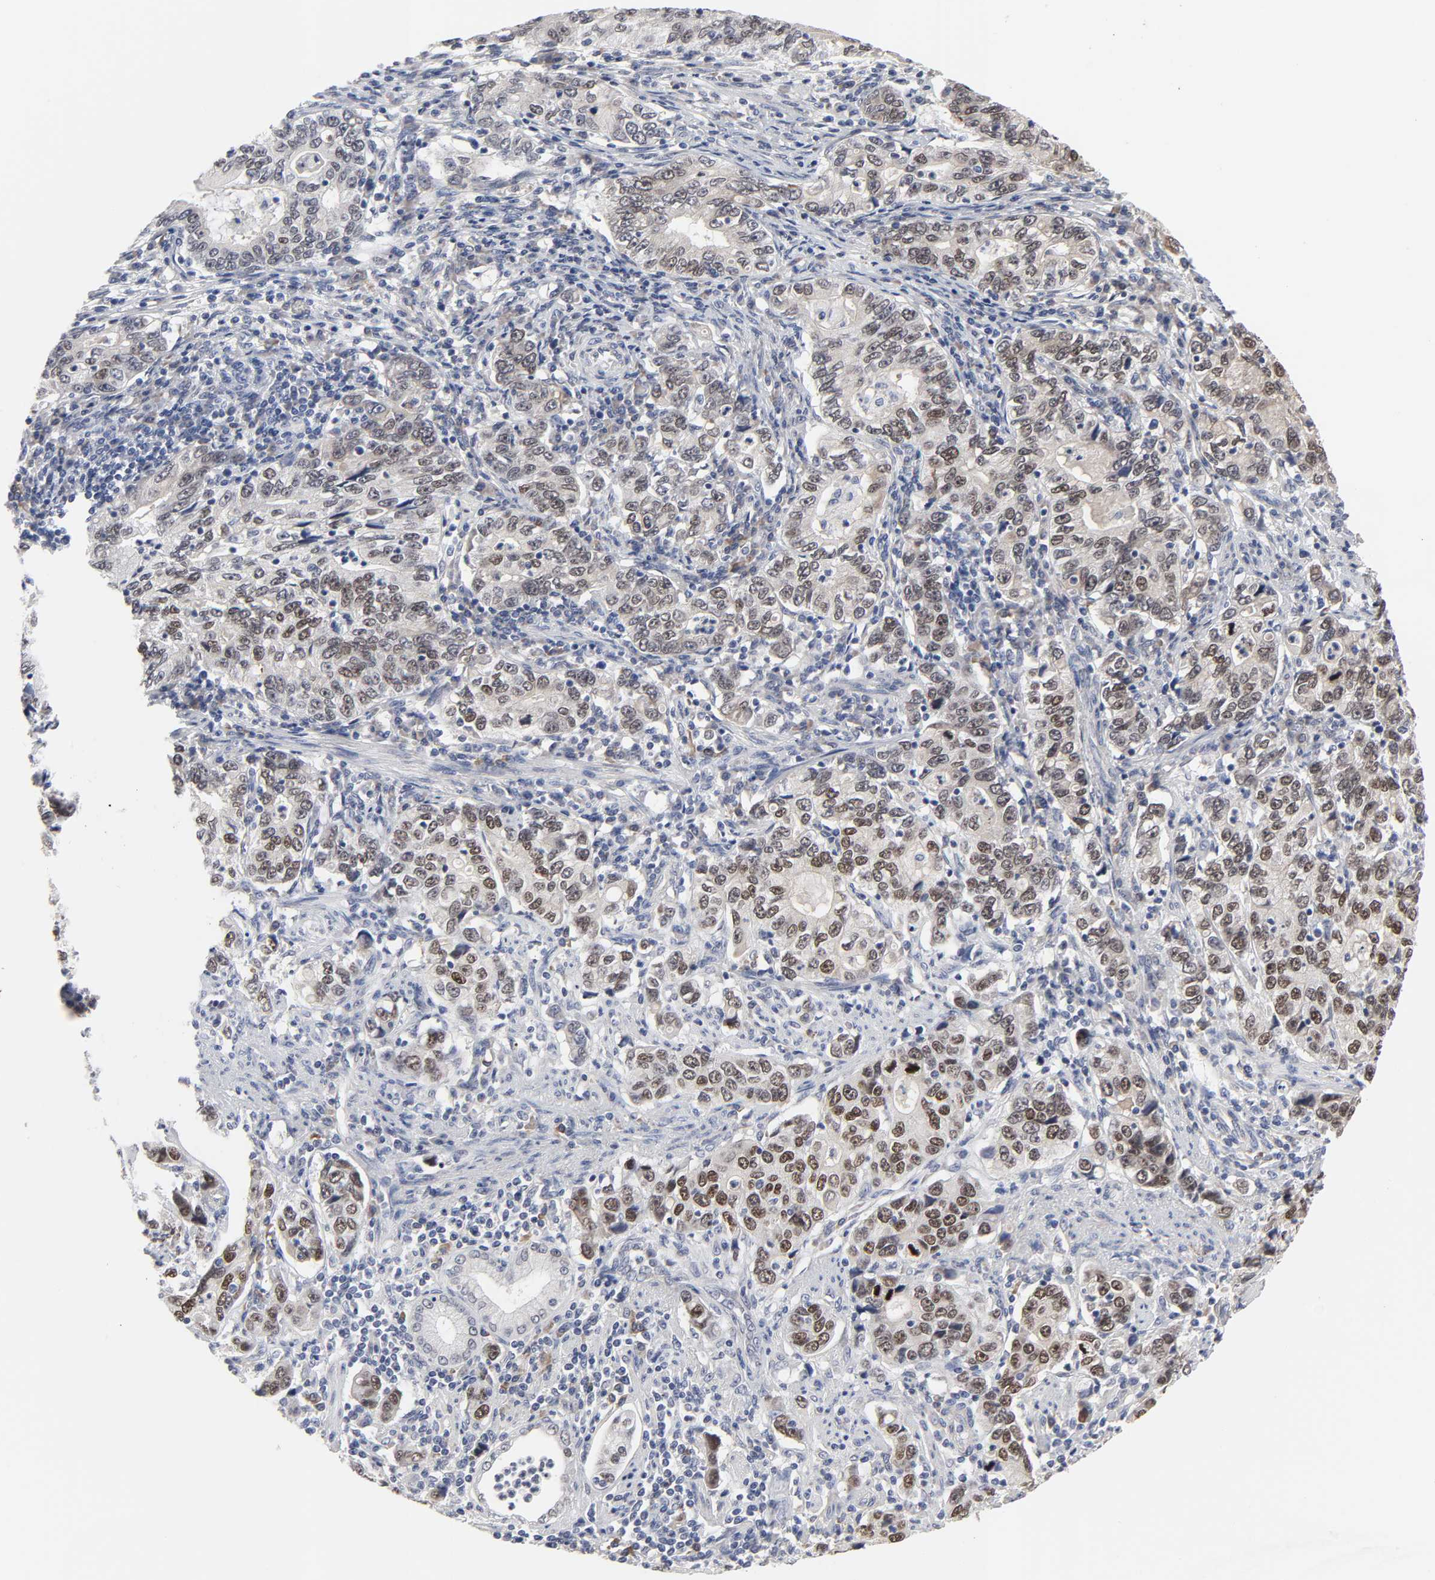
{"staining": {"intensity": "moderate", "quantity": ">75%", "location": "cytoplasmic/membranous,nuclear"}, "tissue": "stomach cancer", "cell_type": "Tumor cells", "image_type": "cancer", "snomed": [{"axis": "morphology", "description": "Adenocarcinoma, NOS"}, {"axis": "topography", "description": "Stomach, lower"}], "caption": "Immunohistochemical staining of human adenocarcinoma (stomach) shows moderate cytoplasmic/membranous and nuclear protein staining in about >75% of tumor cells.", "gene": "HNF4A", "patient": {"sex": "female", "age": 72}}